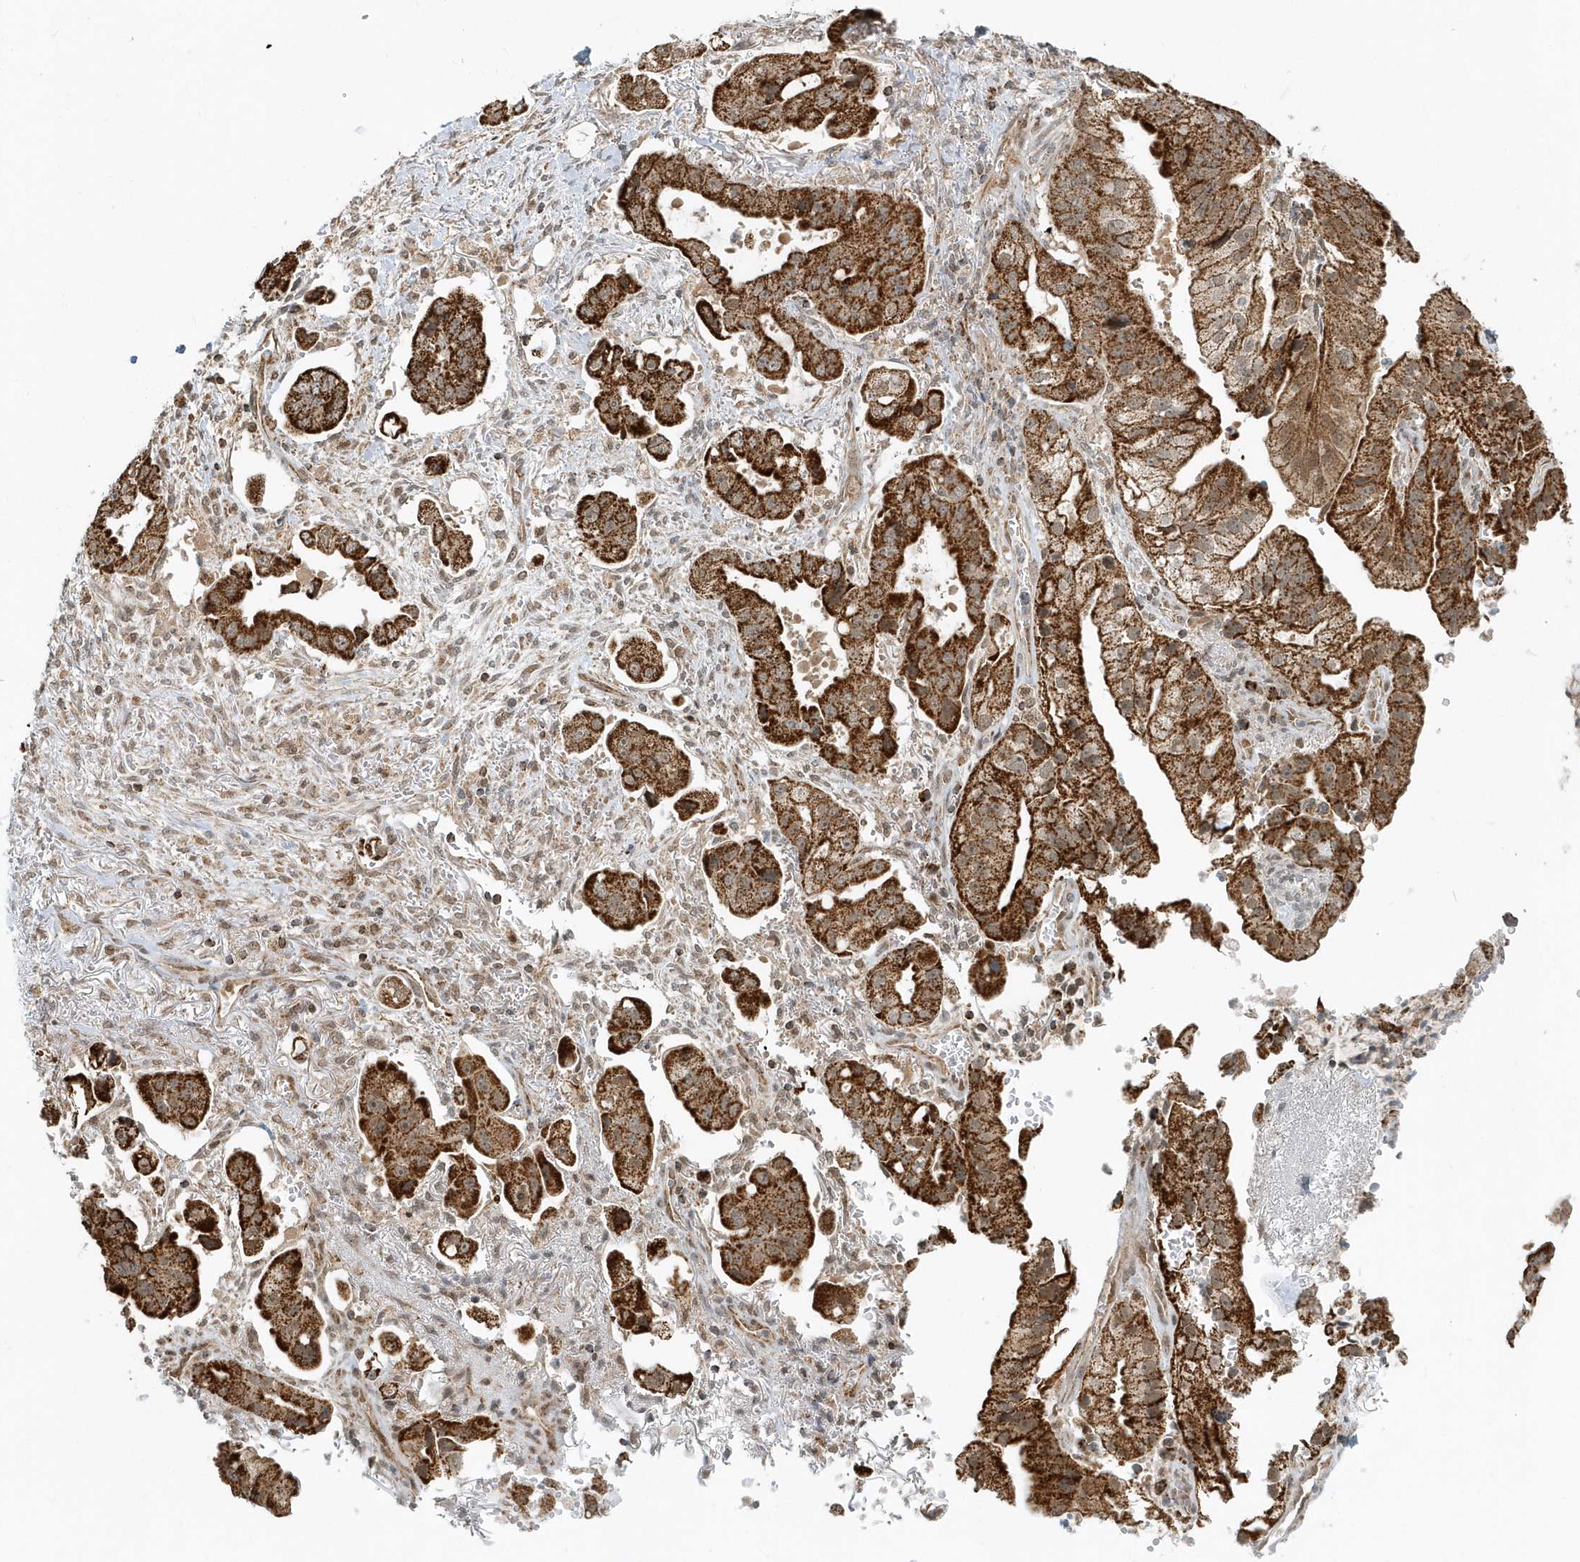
{"staining": {"intensity": "strong", "quantity": ">75%", "location": "cytoplasmic/membranous"}, "tissue": "stomach cancer", "cell_type": "Tumor cells", "image_type": "cancer", "snomed": [{"axis": "morphology", "description": "Adenocarcinoma, NOS"}, {"axis": "topography", "description": "Stomach"}], "caption": "Approximately >75% of tumor cells in stomach cancer (adenocarcinoma) reveal strong cytoplasmic/membranous protein expression as visualized by brown immunohistochemical staining.", "gene": "PSMD6", "patient": {"sex": "male", "age": 62}}